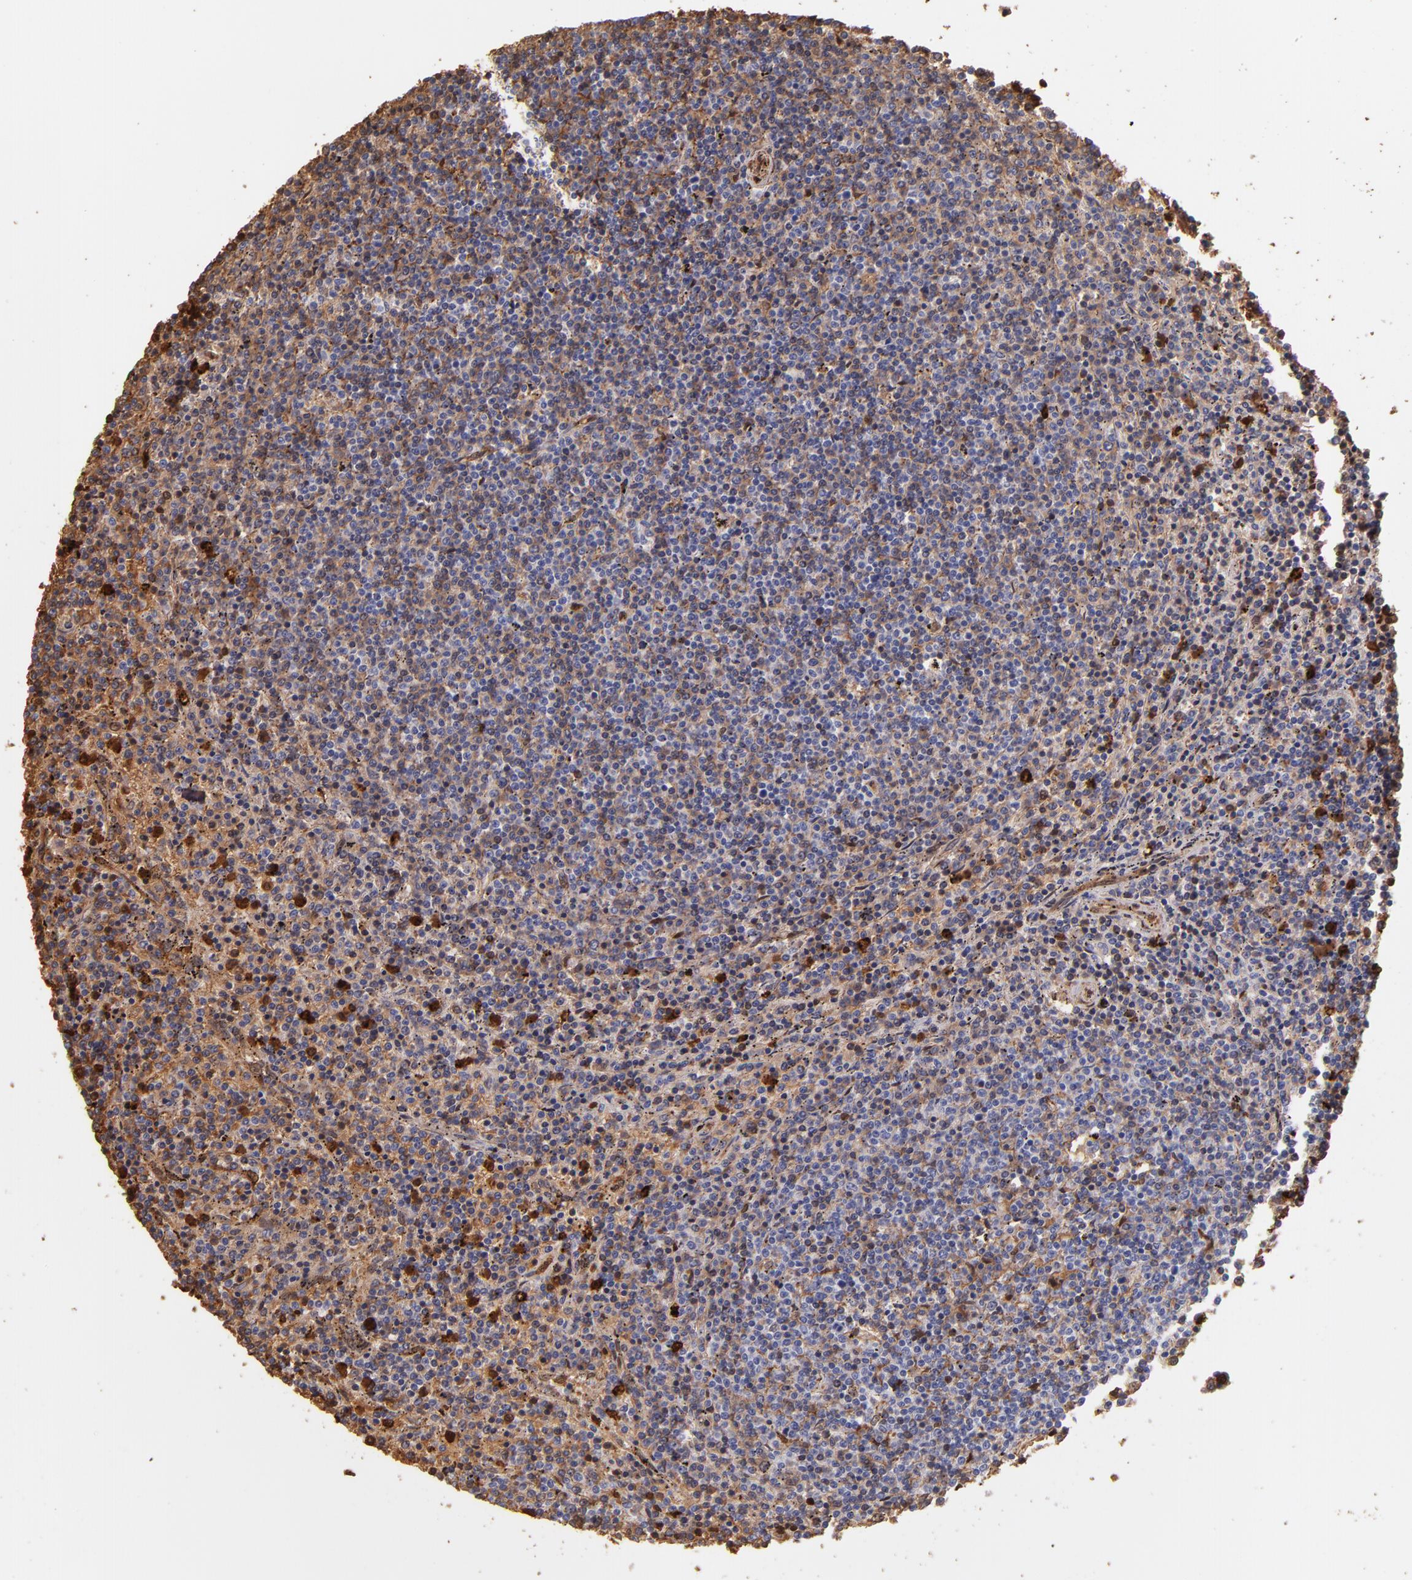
{"staining": {"intensity": "strong", "quantity": "25%-75%", "location": "cytoplasmic/membranous,nuclear"}, "tissue": "lymphoma", "cell_type": "Tumor cells", "image_type": "cancer", "snomed": [{"axis": "morphology", "description": "Malignant lymphoma, non-Hodgkin's type, Low grade"}, {"axis": "topography", "description": "Spleen"}], "caption": "The photomicrograph reveals immunohistochemical staining of low-grade malignant lymphoma, non-Hodgkin's type. There is strong cytoplasmic/membranous and nuclear positivity is identified in about 25%-75% of tumor cells. (DAB IHC with brightfield microscopy, high magnification).", "gene": "S100A6", "patient": {"sex": "female", "age": 50}}